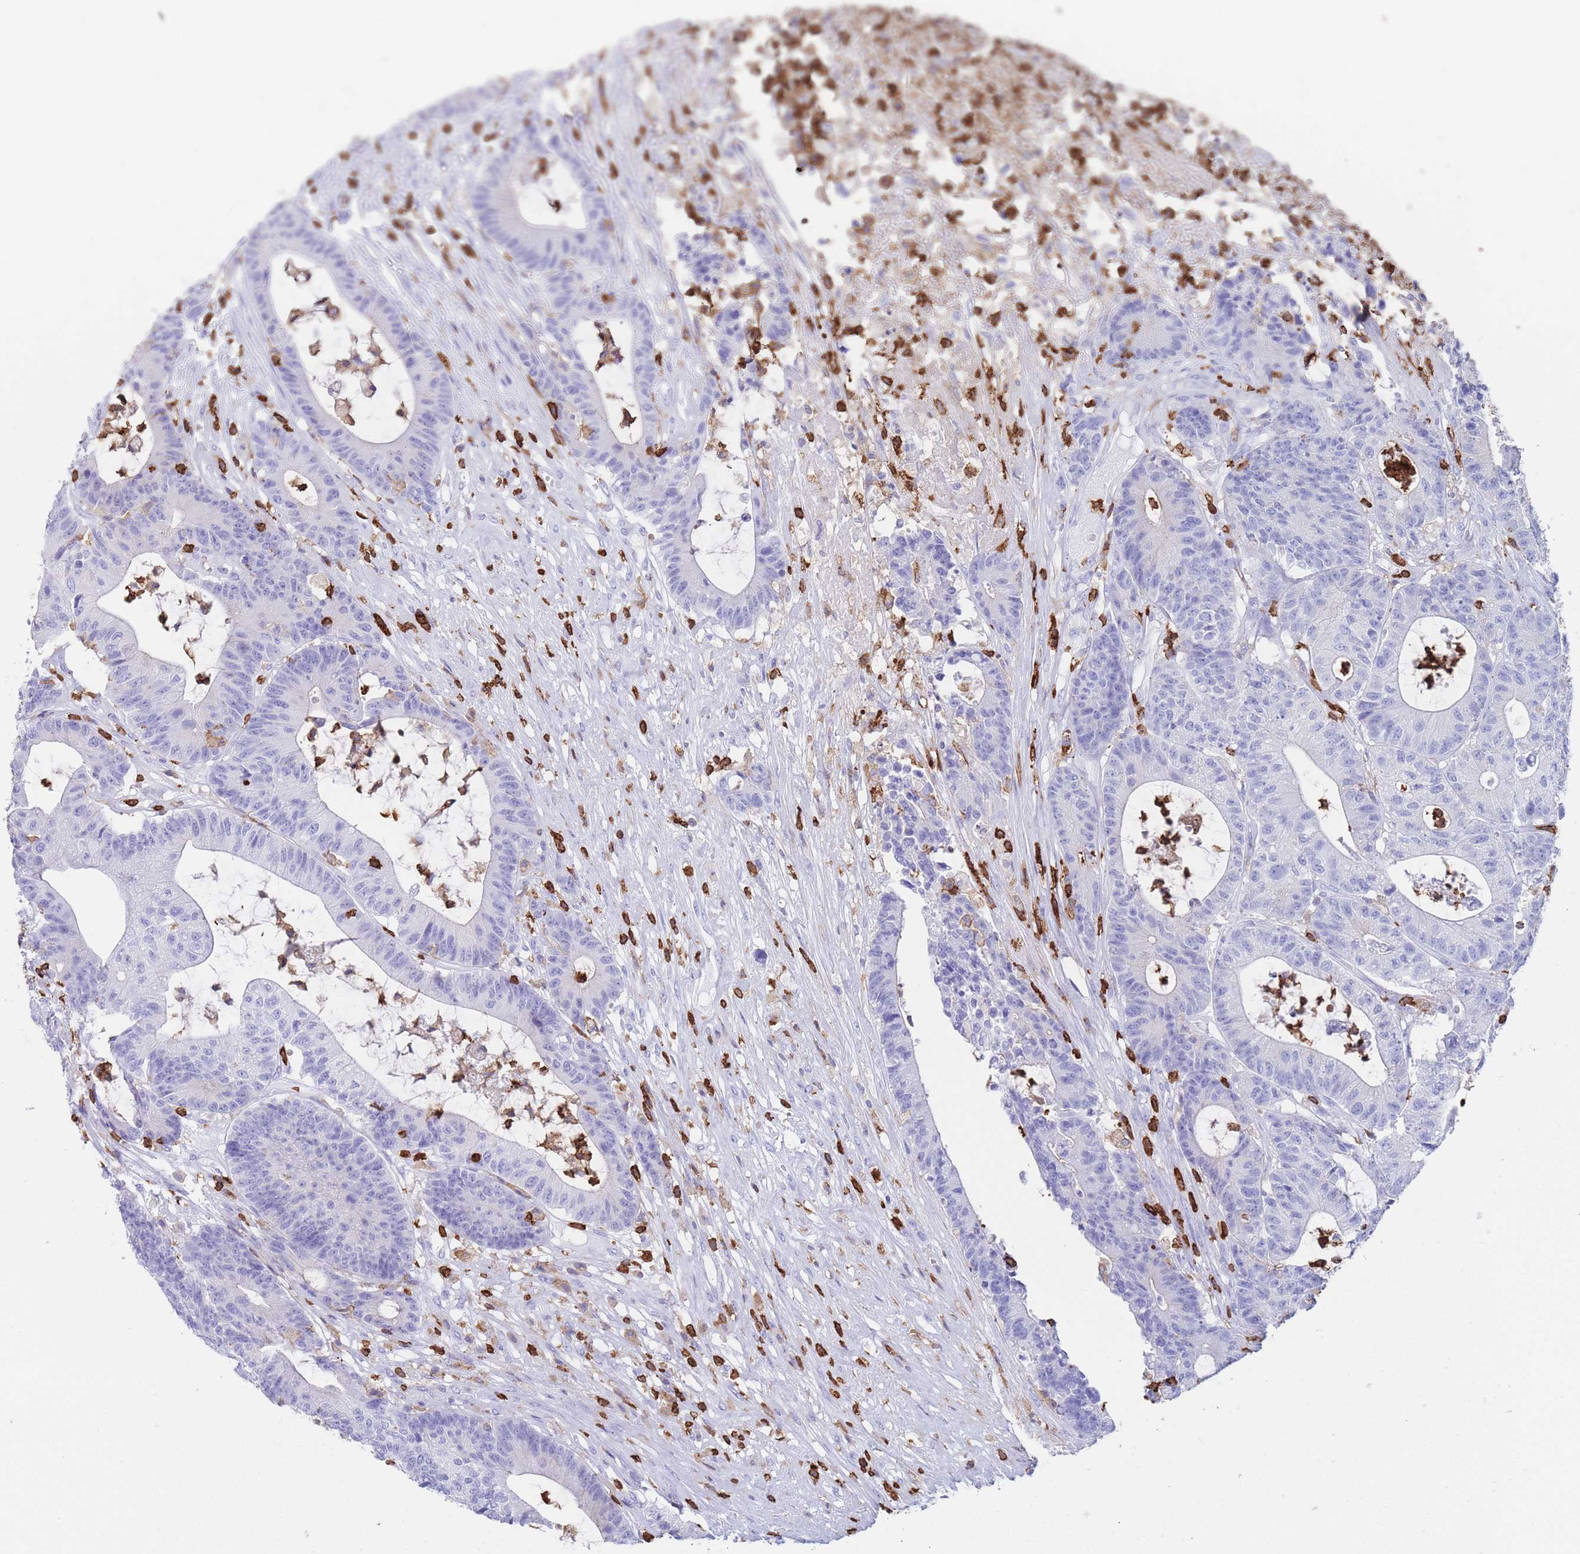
{"staining": {"intensity": "negative", "quantity": "none", "location": "none"}, "tissue": "colorectal cancer", "cell_type": "Tumor cells", "image_type": "cancer", "snomed": [{"axis": "morphology", "description": "Adenocarcinoma, NOS"}, {"axis": "topography", "description": "Colon"}], "caption": "A high-resolution image shows IHC staining of colorectal adenocarcinoma, which reveals no significant staining in tumor cells. (Immunohistochemistry (ihc), brightfield microscopy, high magnification).", "gene": "CORO1A", "patient": {"sex": "female", "age": 84}}